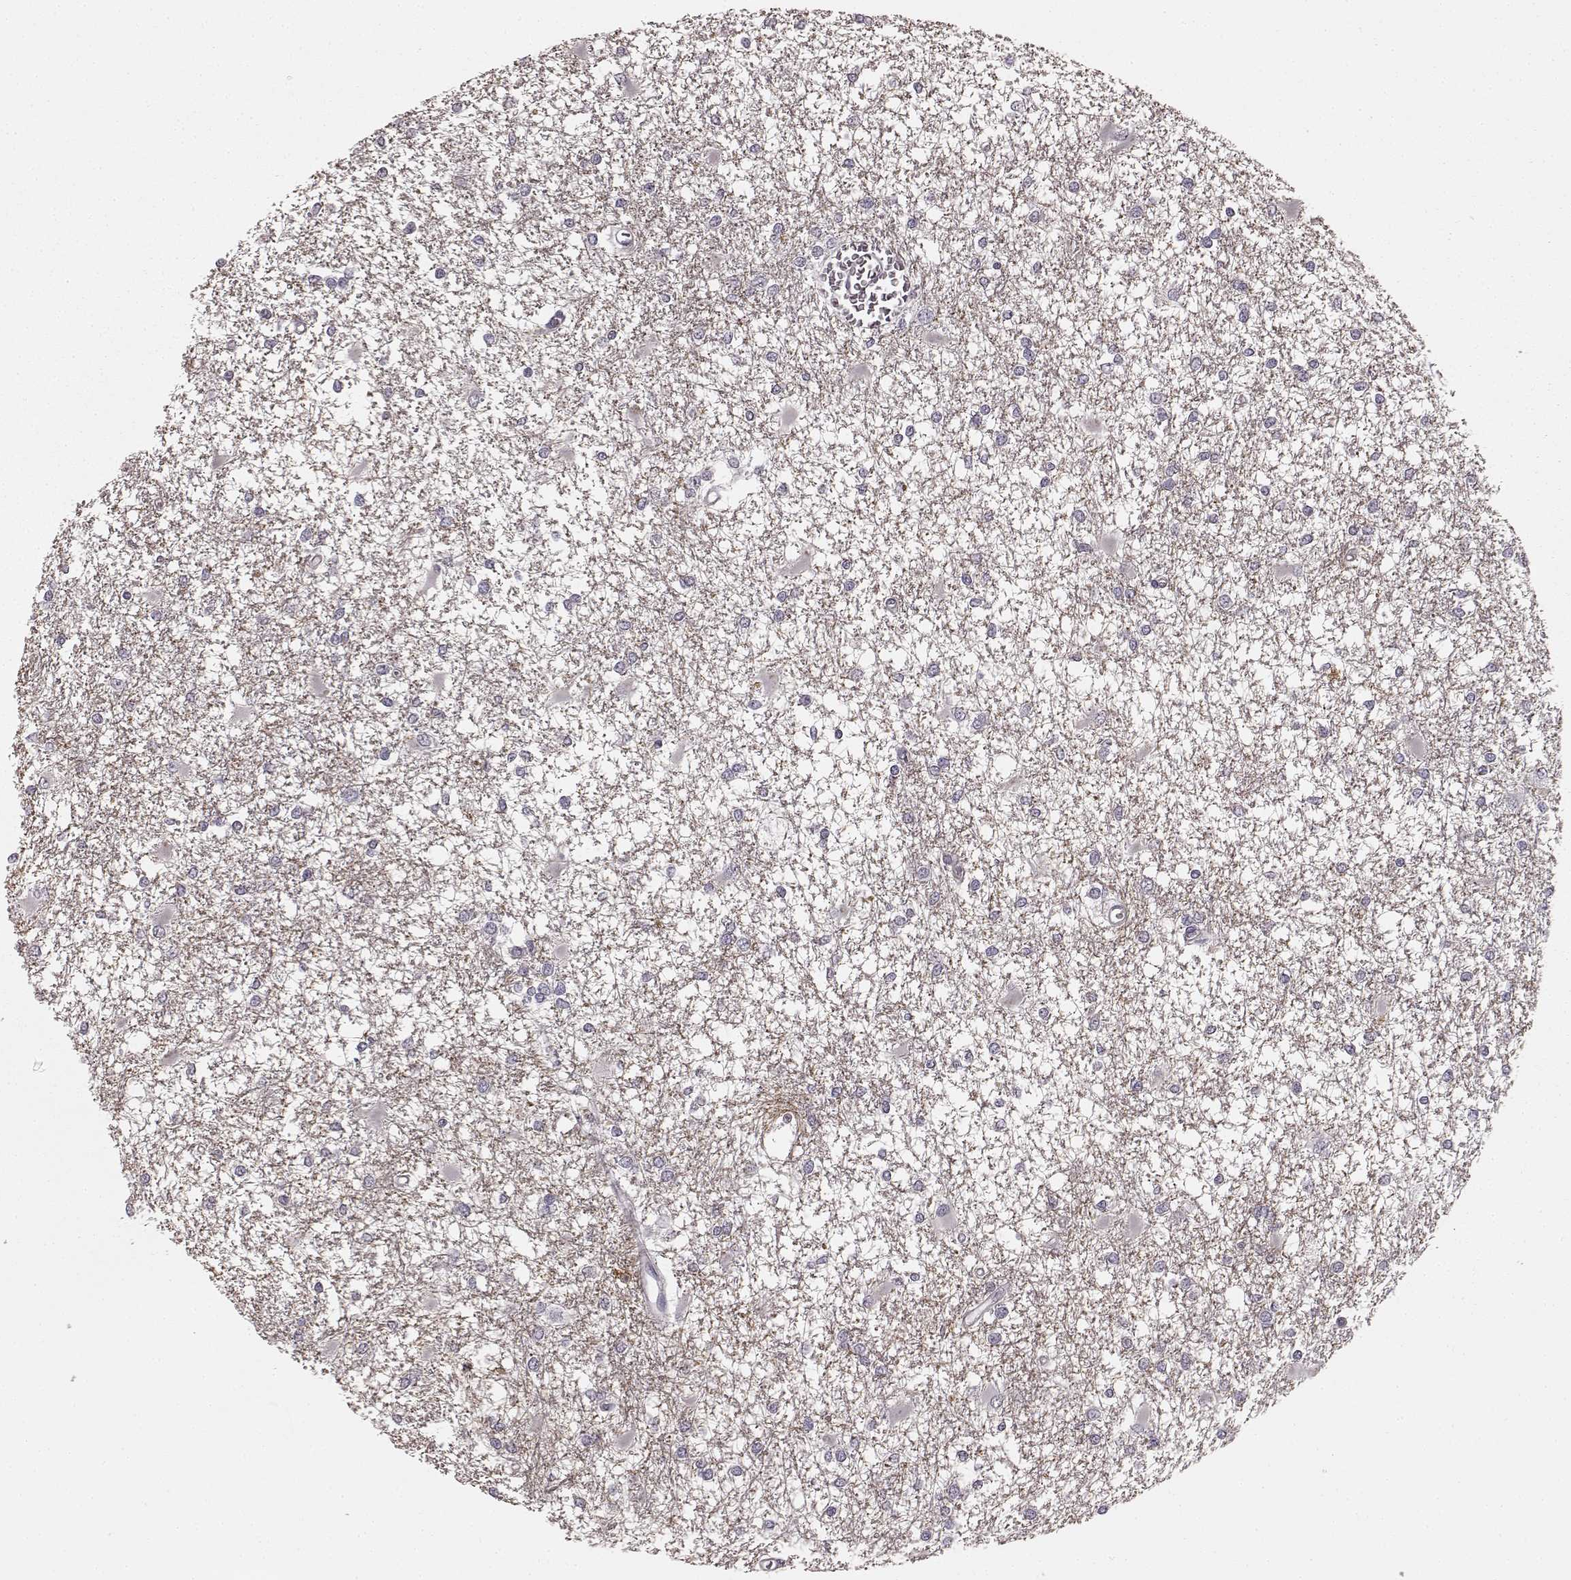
{"staining": {"intensity": "negative", "quantity": "none", "location": "none"}, "tissue": "glioma", "cell_type": "Tumor cells", "image_type": "cancer", "snomed": [{"axis": "morphology", "description": "Glioma, malignant, High grade"}, {"axis": "topography", "description": "Cerebral cortex"}], "caption": "Immunohistochemical staining of human malignant high-grade glioma reveals no significant expression in tumor cells.", "gene": "PRKCE", "patient": {"sex": "male", "age": 79}}